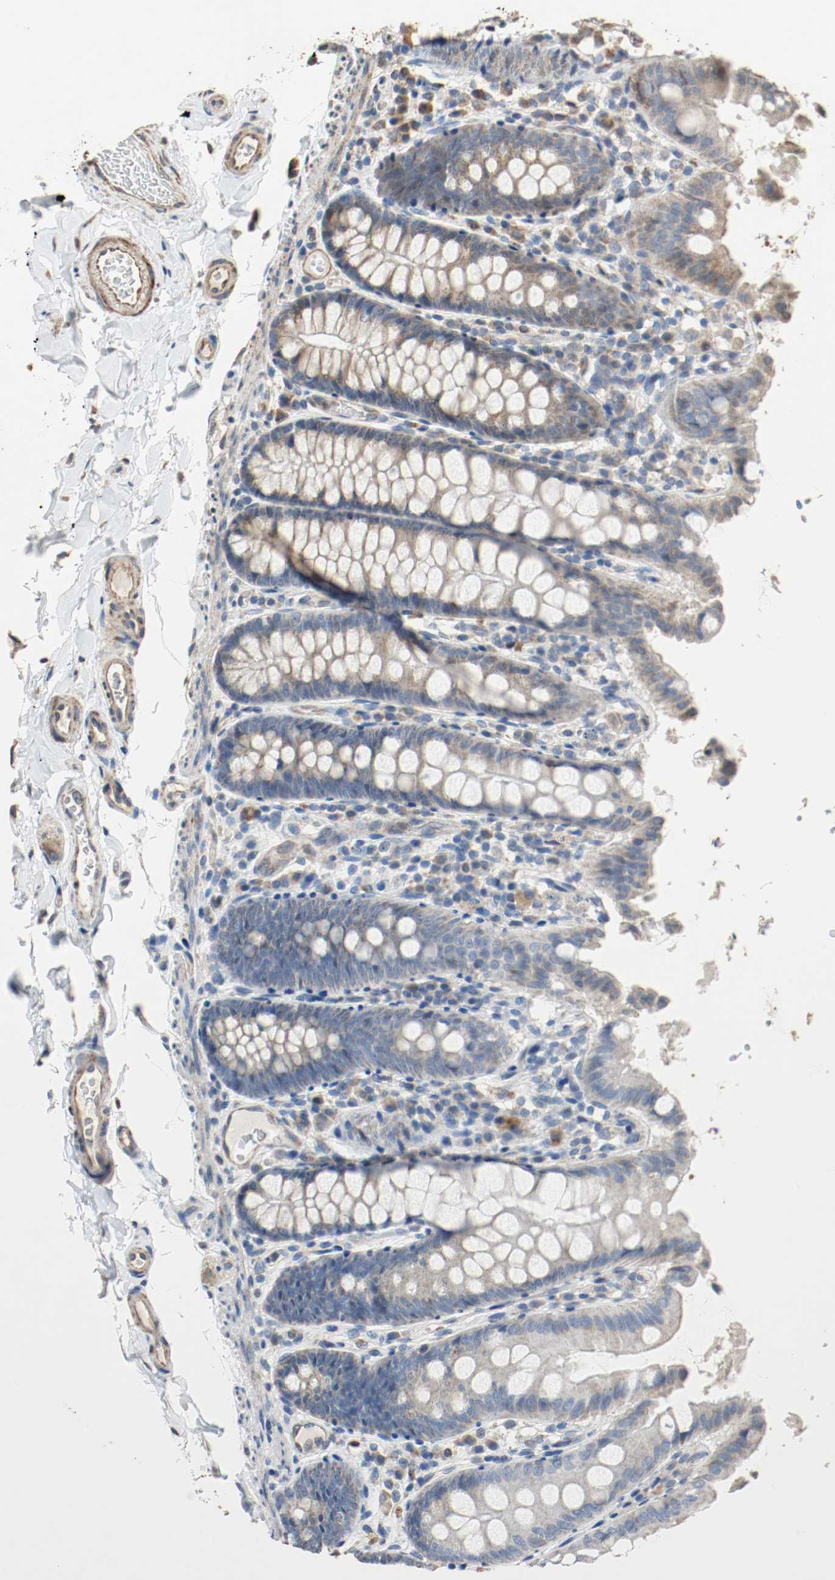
{"staining": {"intensity": "moderate", "quantity": ">75%", "location": "cytoplasmic/membranous"}, "tissue": "colon", "cell_type": "Endothelial cells", "image_type": "normal", "snomed": [{"axis": "morphology", "description": "Normal tissue, NOS"}, {"axis": "topography", "description": "Colon"}], "caption": "Brown immunohistochemical staining in unremarkable colon exhibits moderate cytoplasmic/membranous positivity in about >75% of endothelial cells. (DAB (3,3'-diaminobenzidine) IHC, brown staining for protein, blue staining for nuclei).", "gene": "ALDH4A1", "patient": {"sex": "female", "age": 61}}